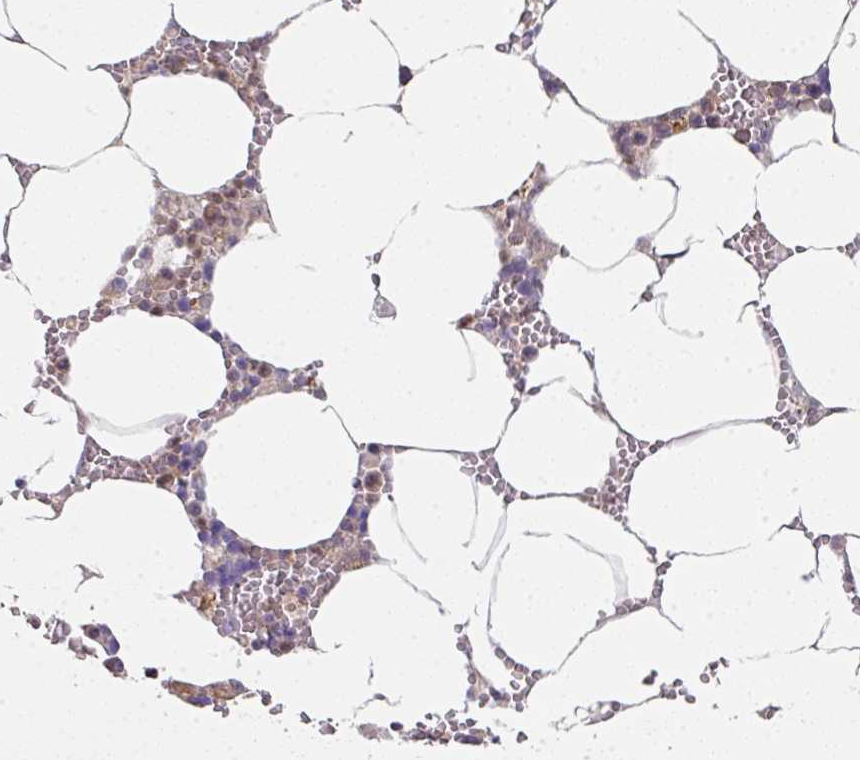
{"staining": {"intensity": "weak", "quantity": "<25%", "location": "nuclear"}, "tissue": "bone marrow", "cell_type": "Hematopoietic cells", "image_type": "normal", "snomed": [{"axis": "morphology", "description": "Normal tissue, NOS"}, {"axis": "topography", "description": "Bone marrow"}], "caption": "Immunohistochemical staining of normal human bone marrow demonstrates no significant staining in hematopoietic cells.", "gene": "CAMLG", "patient": {"sex": "male", "age": 70}}